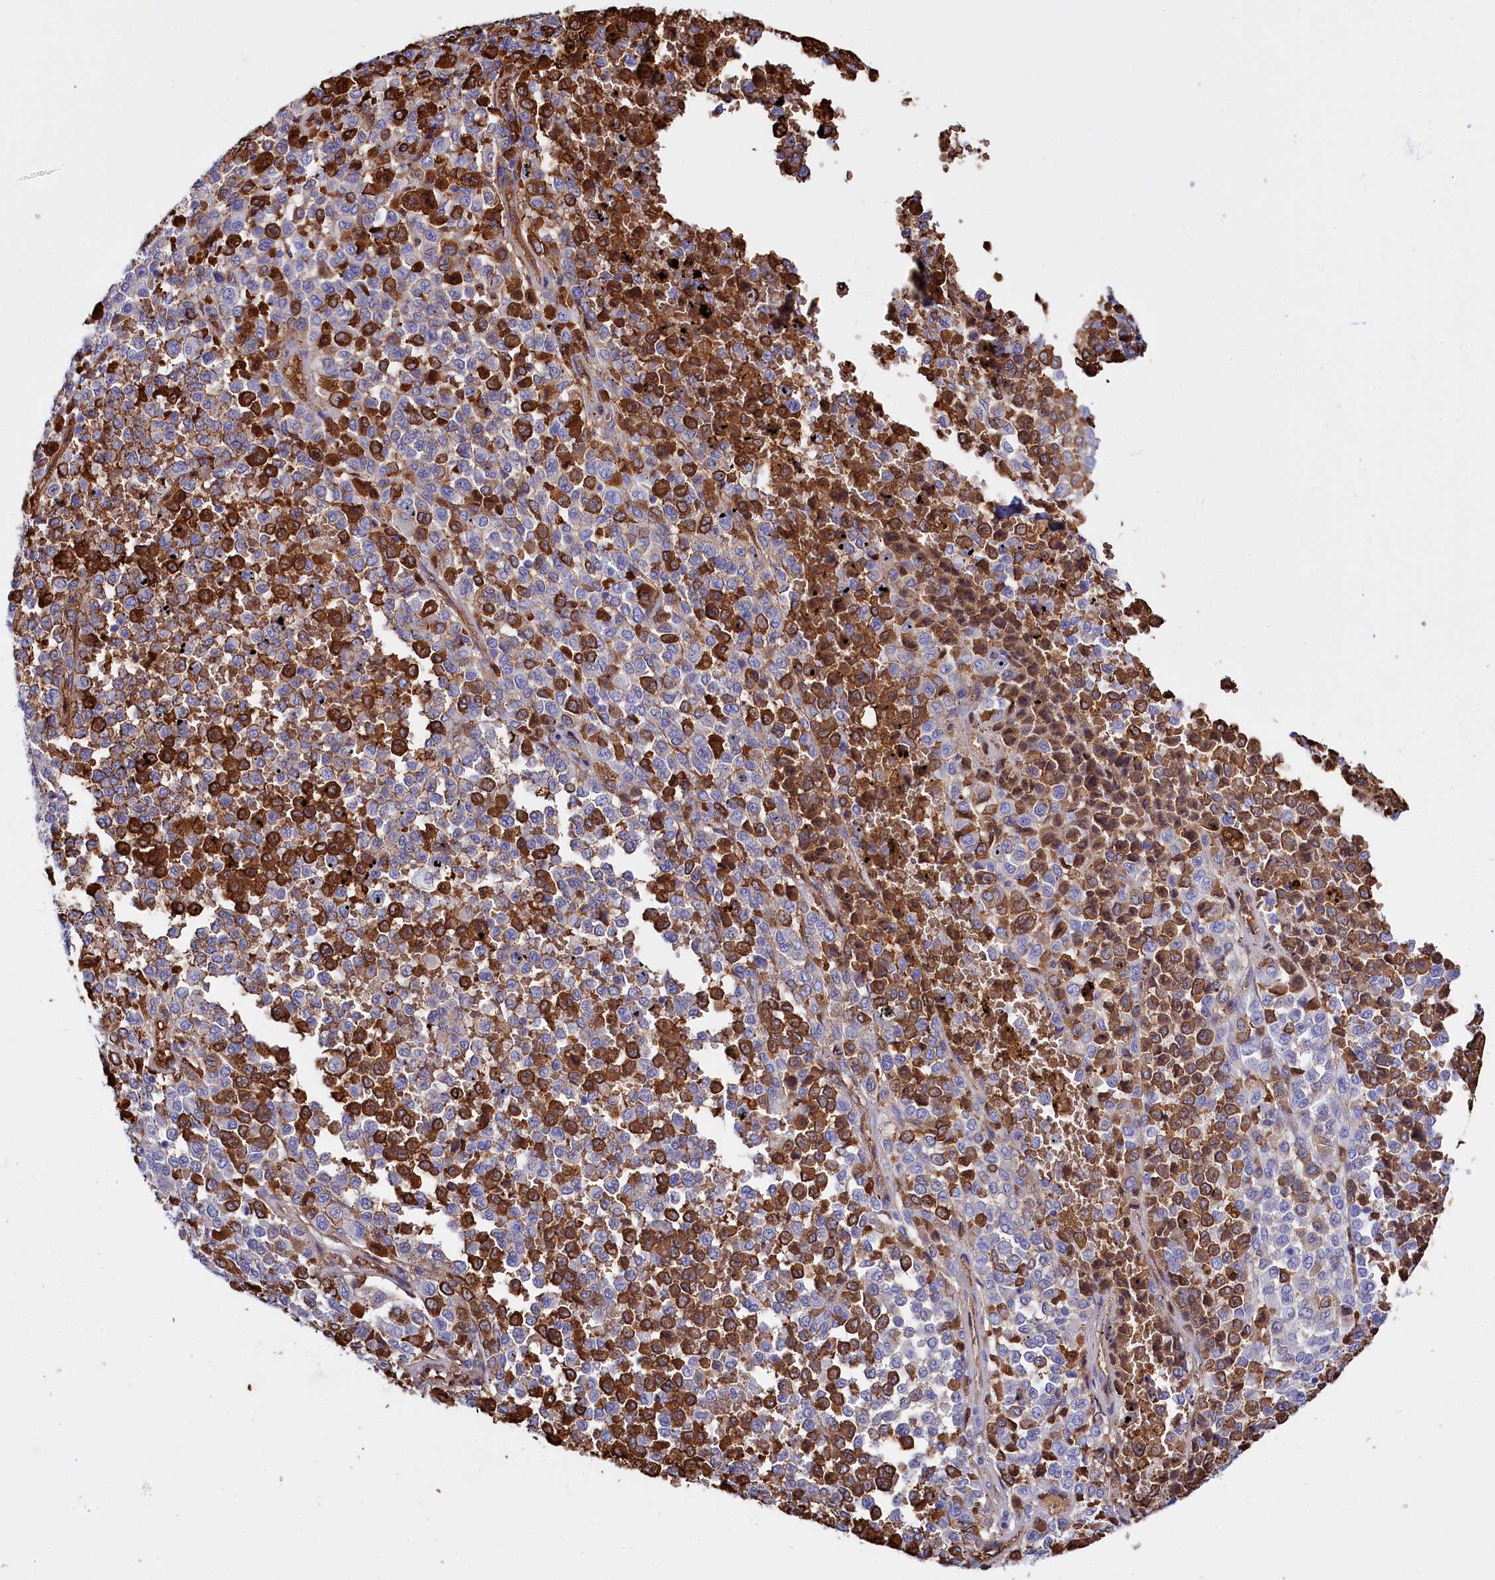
{"staining": {"intensity": "strong", "quantity": "25%-75%", "location": "cytoplasmic/membranous"}, "tissue": "melanoma", "cell_type": "Tumor cells", "image_type": "cancer", "snomed": [{"axis": "morphology", "description": "Malignant melanoma, Metastatic site"}, {"axis": "topography", "description": "Pancreas"}], "caption": "Brown immunohistochemical staining in melanoma displays strong cytoplasmic/membranous staining in approximately 25%-75% of tumor cells. The staining was performed using DAB, with brown indicating positive protein expression. Nuclei are stained blue with hematoxylin.", "gene": "RPUSD3", "patient": {"sex": "female", "age": 30}}